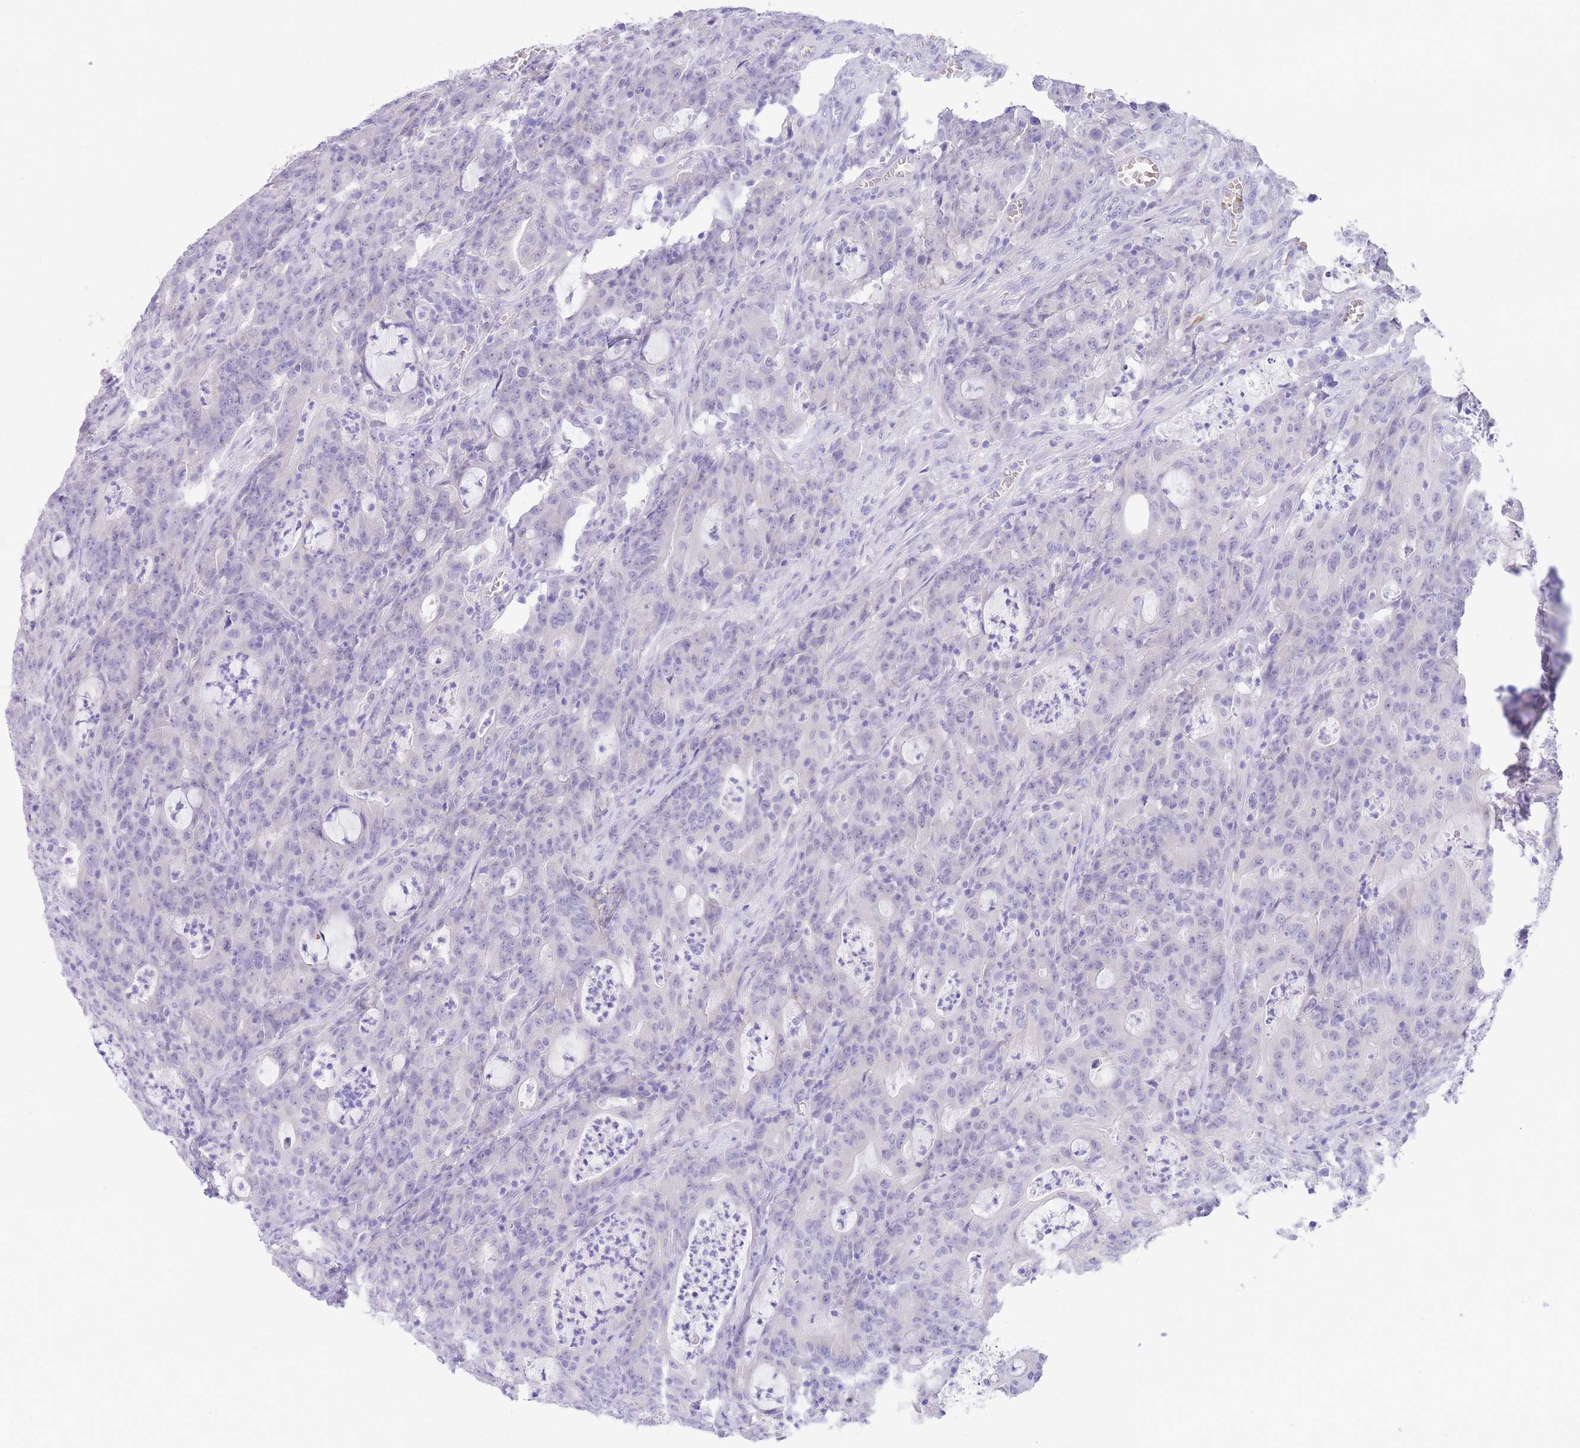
{"staining": {"intensity": "negative", "quantity": "none", "location": "none"}, "tissue": "colorectal cancer", "cell_type": "Tumor cells", "image_type": "cancer", "snomed": [{"axis": "morphology", "description": "Adenocarcinoma, NOS"}, {"axis": "topography", "description": "Colon"}], "caption": "Immunohistochemistry (IHC) of adenocarcinoma (colorectal) demonstrates no expression in tumor cells.", "gene": "SSUH2", "patient": {"sex": "male", "age": 83}}